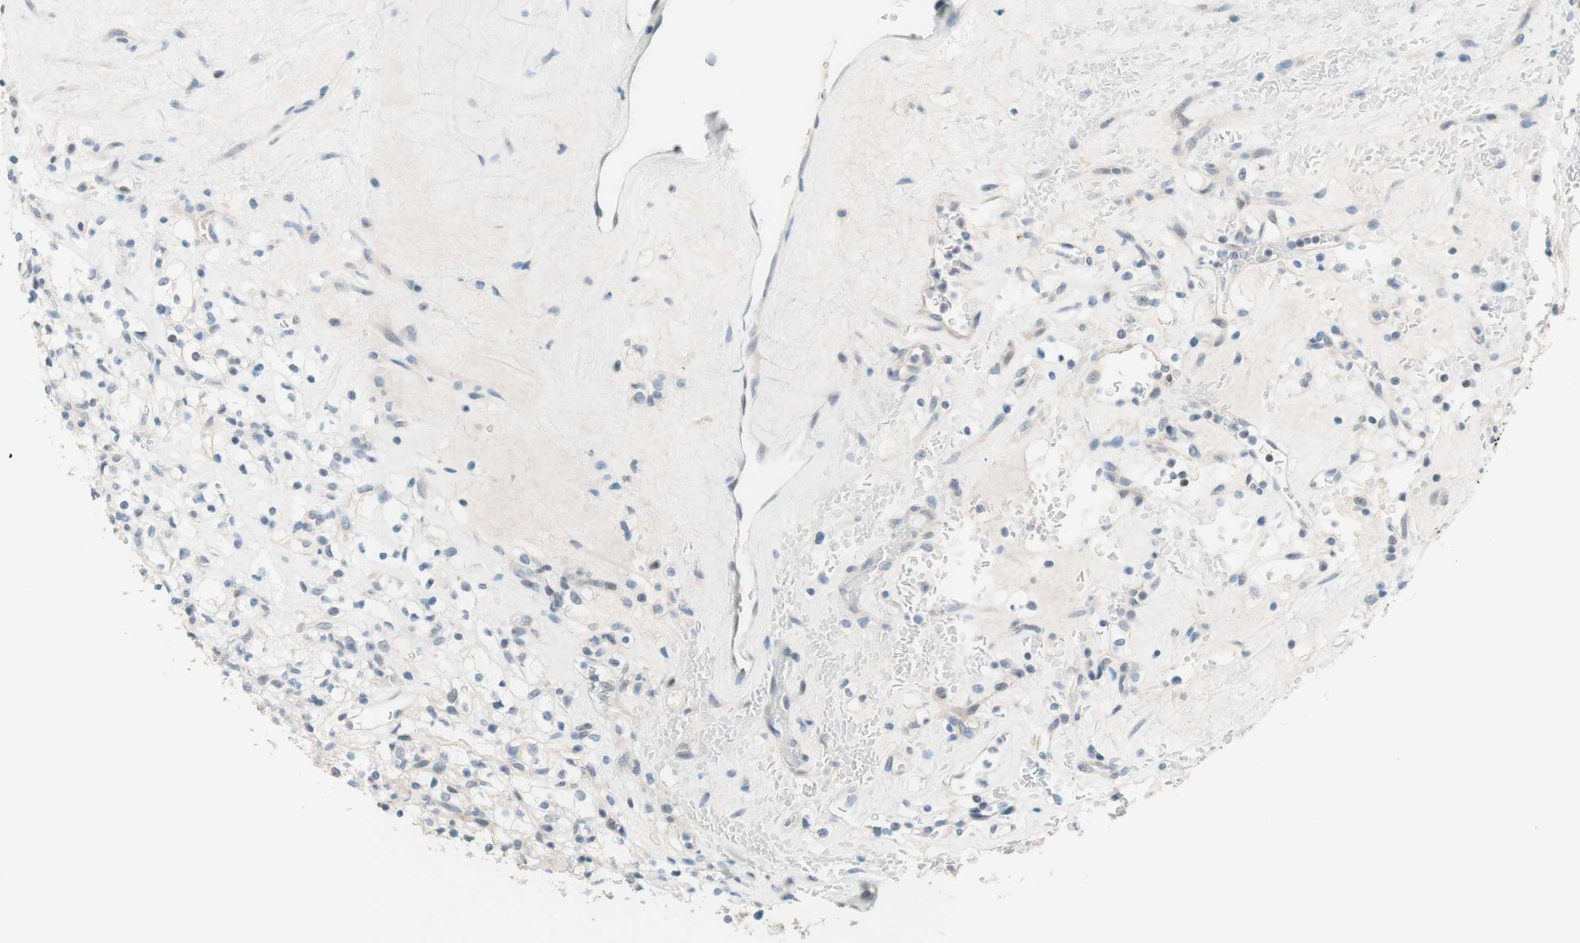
{"staining": {"intensity": "negative", "quantity": "none", "location": "none"}, "tissue": "renal cancer", "cell_type": "Tumor cells", "image_type": "cancer", "snomed": [{"axis": "morphology", "description": "Normal tissue, NOS"}, {"axis": "morphology", "description": "Adenocarcinoma, NOS"}, {"axis": "topography", "description": "Kidney"}], "caption": "Immunohistochemistry of human adenocarcinoma (renal) demonstrates no positivity in tumor cells.", "gene": "JPH1", "patient": {"sex": "female", "age": 72}}